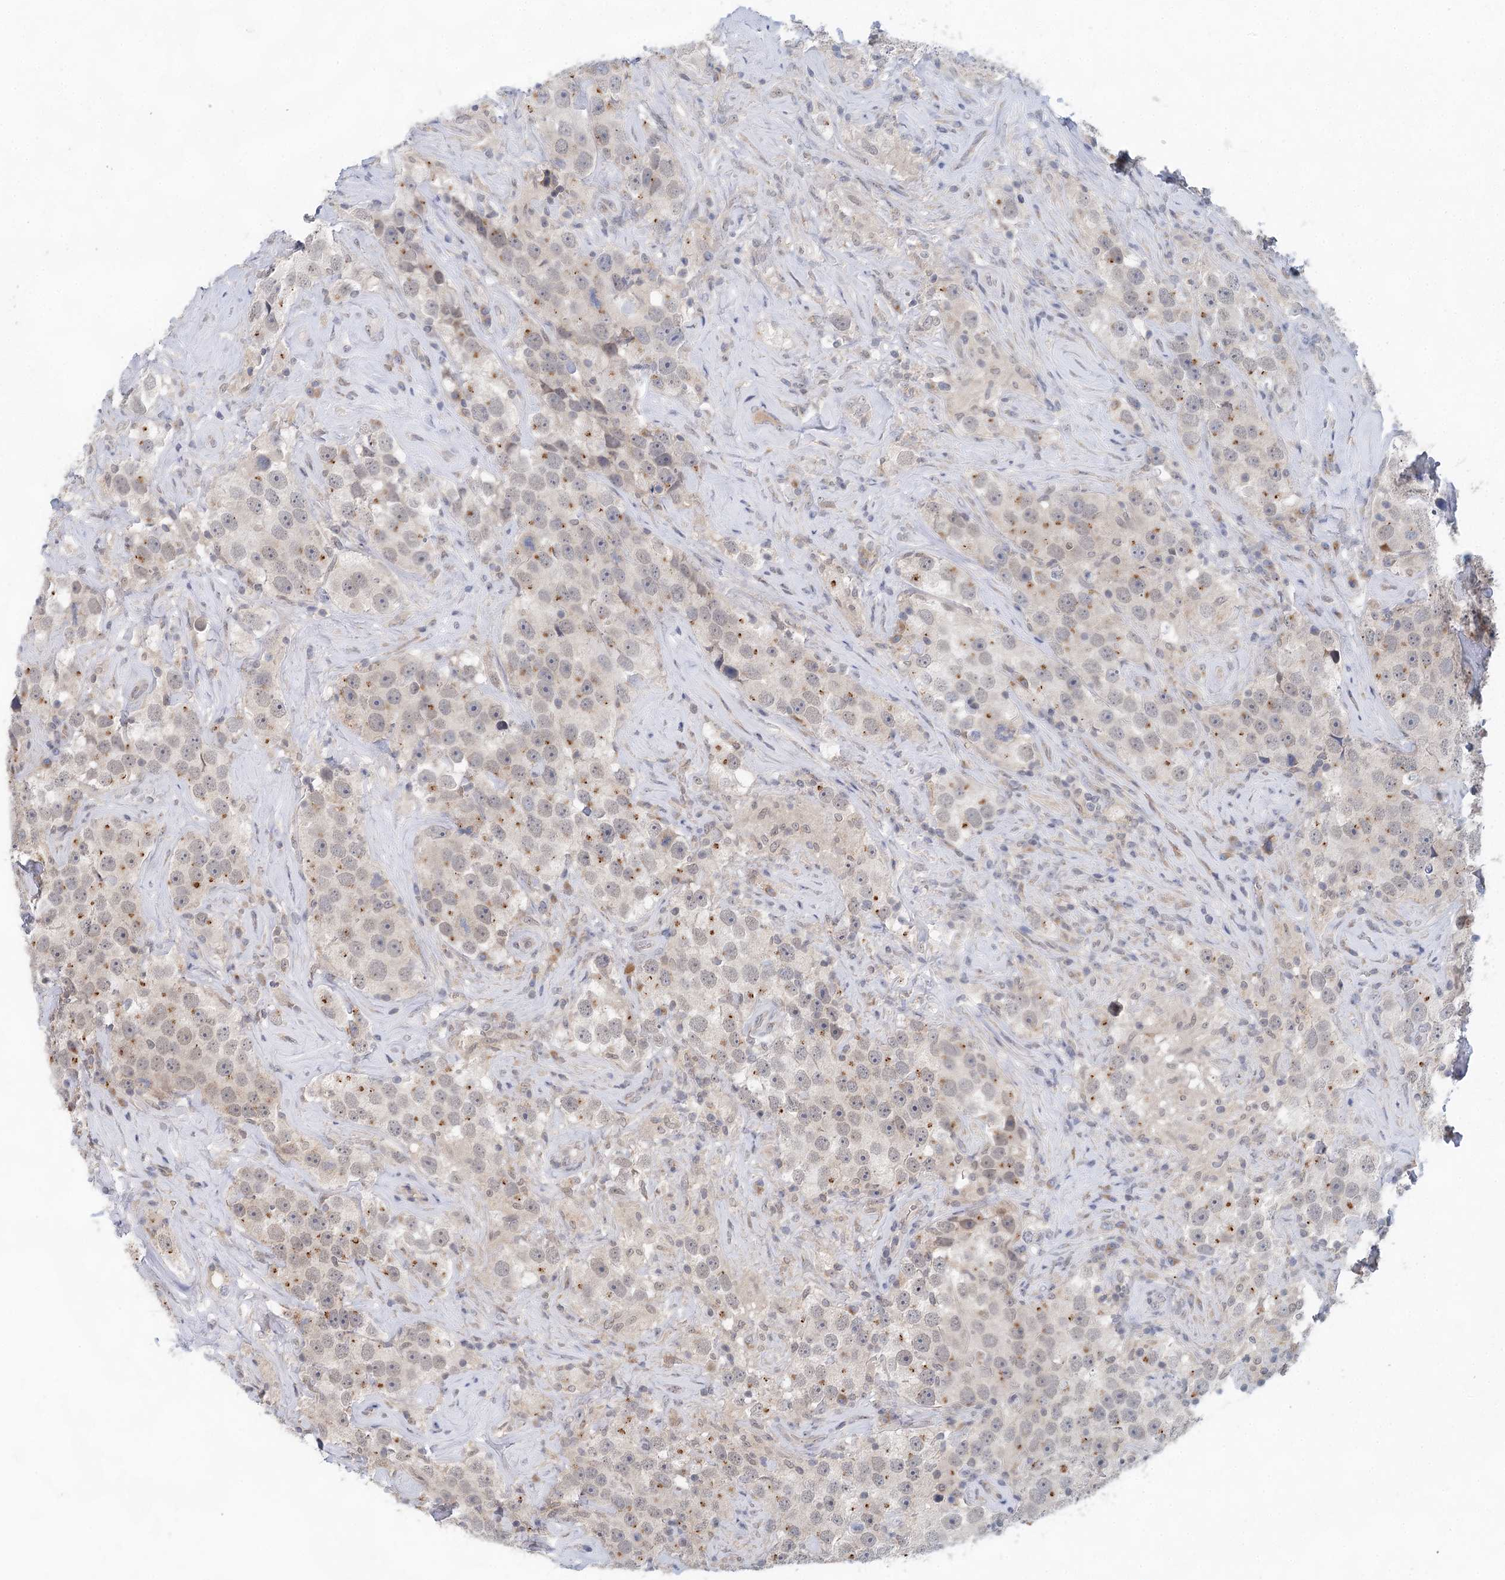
{"staining": {"intensity": "moderate", "quantity": "<25%", "location": "cytoplasmic/membranous"}, "tissue": "testis cancer", "cell_type": "Tumor cells", "image_type": "cancer", "snomed": [{"axis": "morphology", "description": "Seminoma, NOS"}, {"axis": "topography", "description": "Testis"}], "caption": "The immunohistochemical stain labels moderate cytoplasmic/membranous staining in tumor cells of seminoma (testis) tissue.", "gene": "BLTP1", "patient": {"sex": "male", "age": 49}}